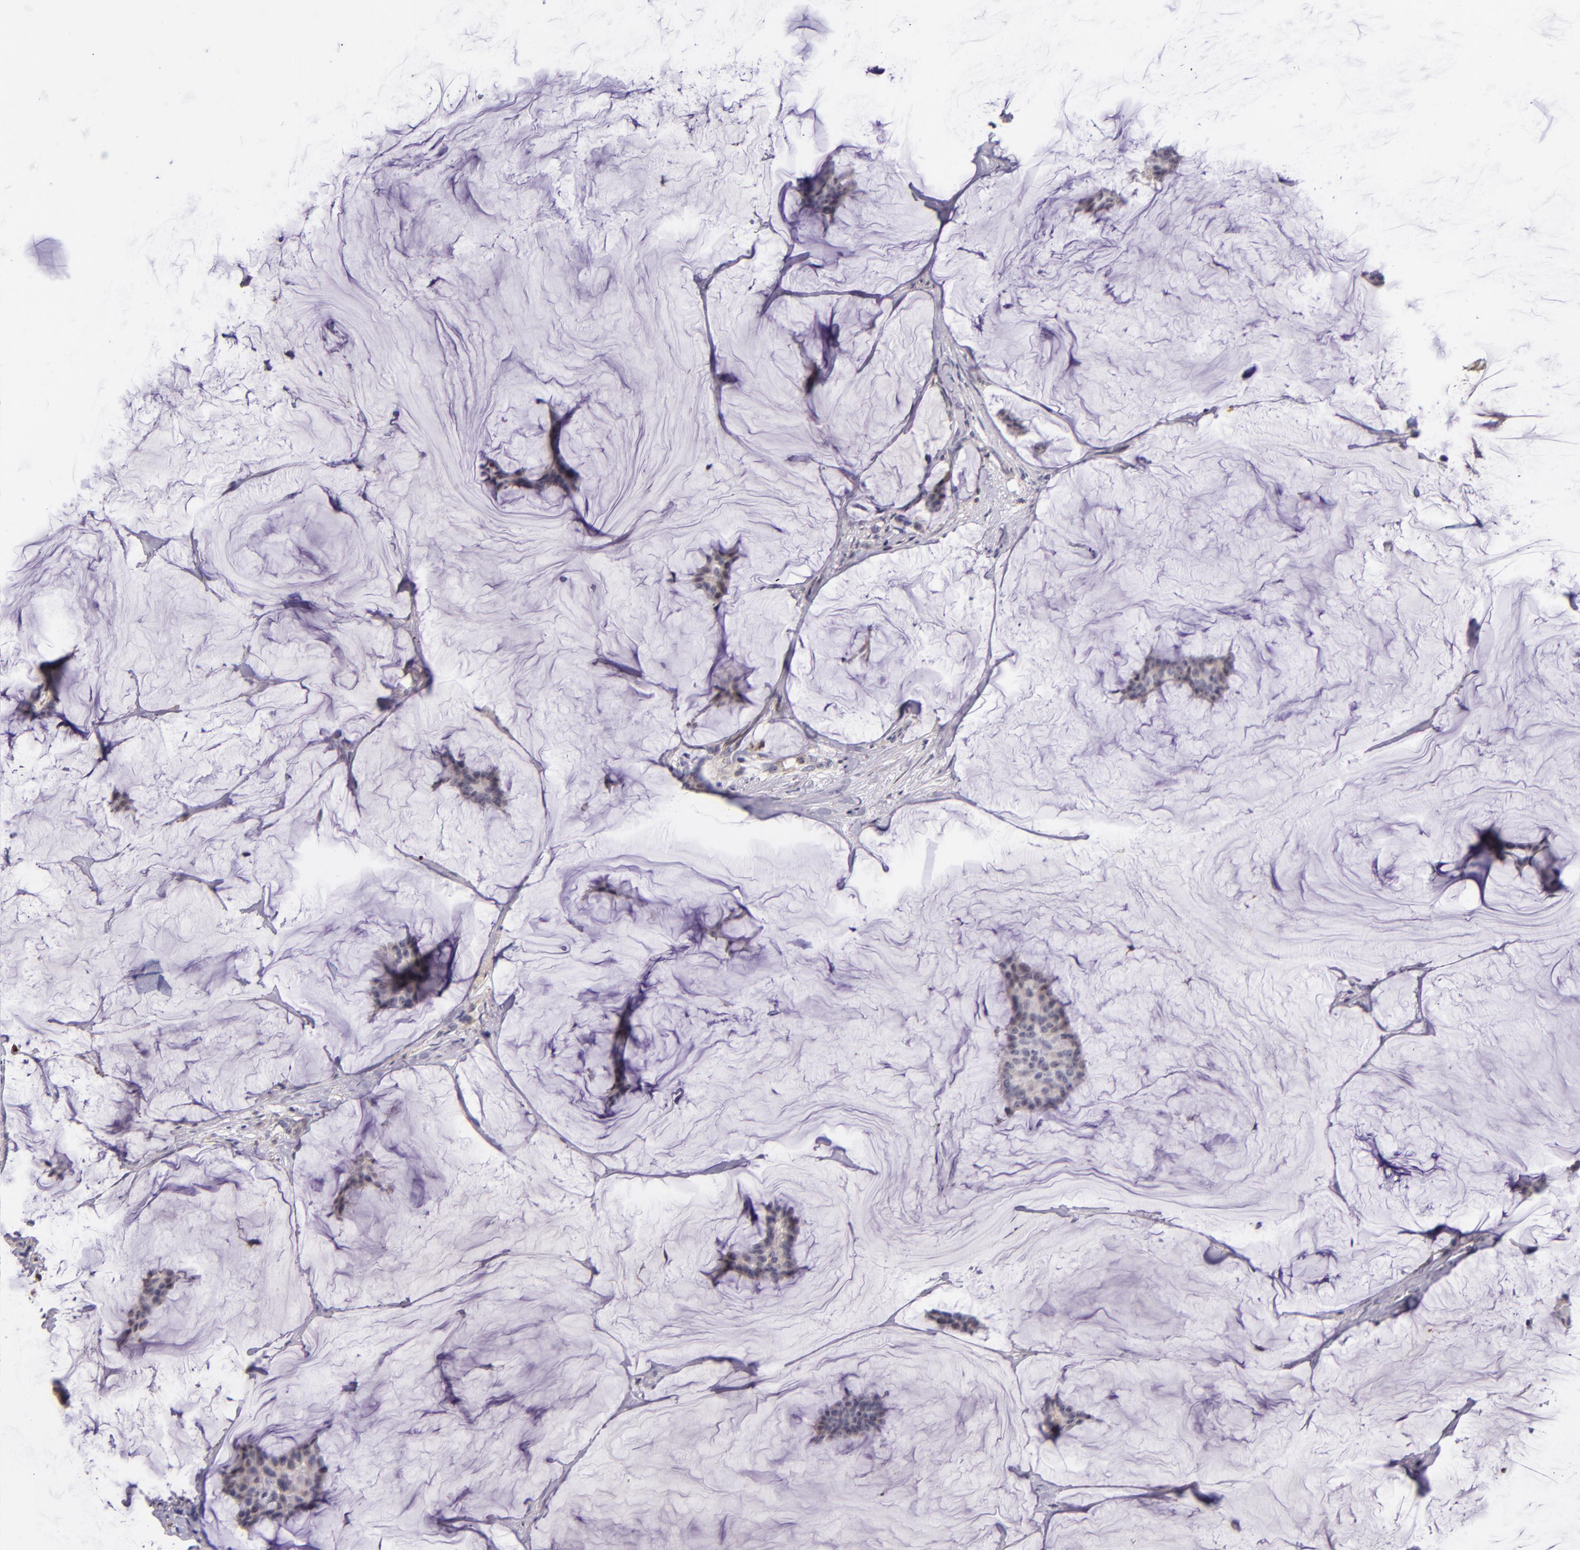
{"staining": {"intensity": "negative", "quantity": "none", "location": "none"}, "tissue": "breast cancer", "cell_type": "Tumor cells", "image_type": "cancer", "snomed": [{"axis": "morphology", "description": "Duct carcinoma"}, {"axis": "topography", "description": "Breast"}], "caption": "Immunohistochemical staining of human breast invasive ductal carcinoma exhibits no significant staining in tumor cells.", "gene": "KNG1", "patient": {"sex": "female", "age": 93}}